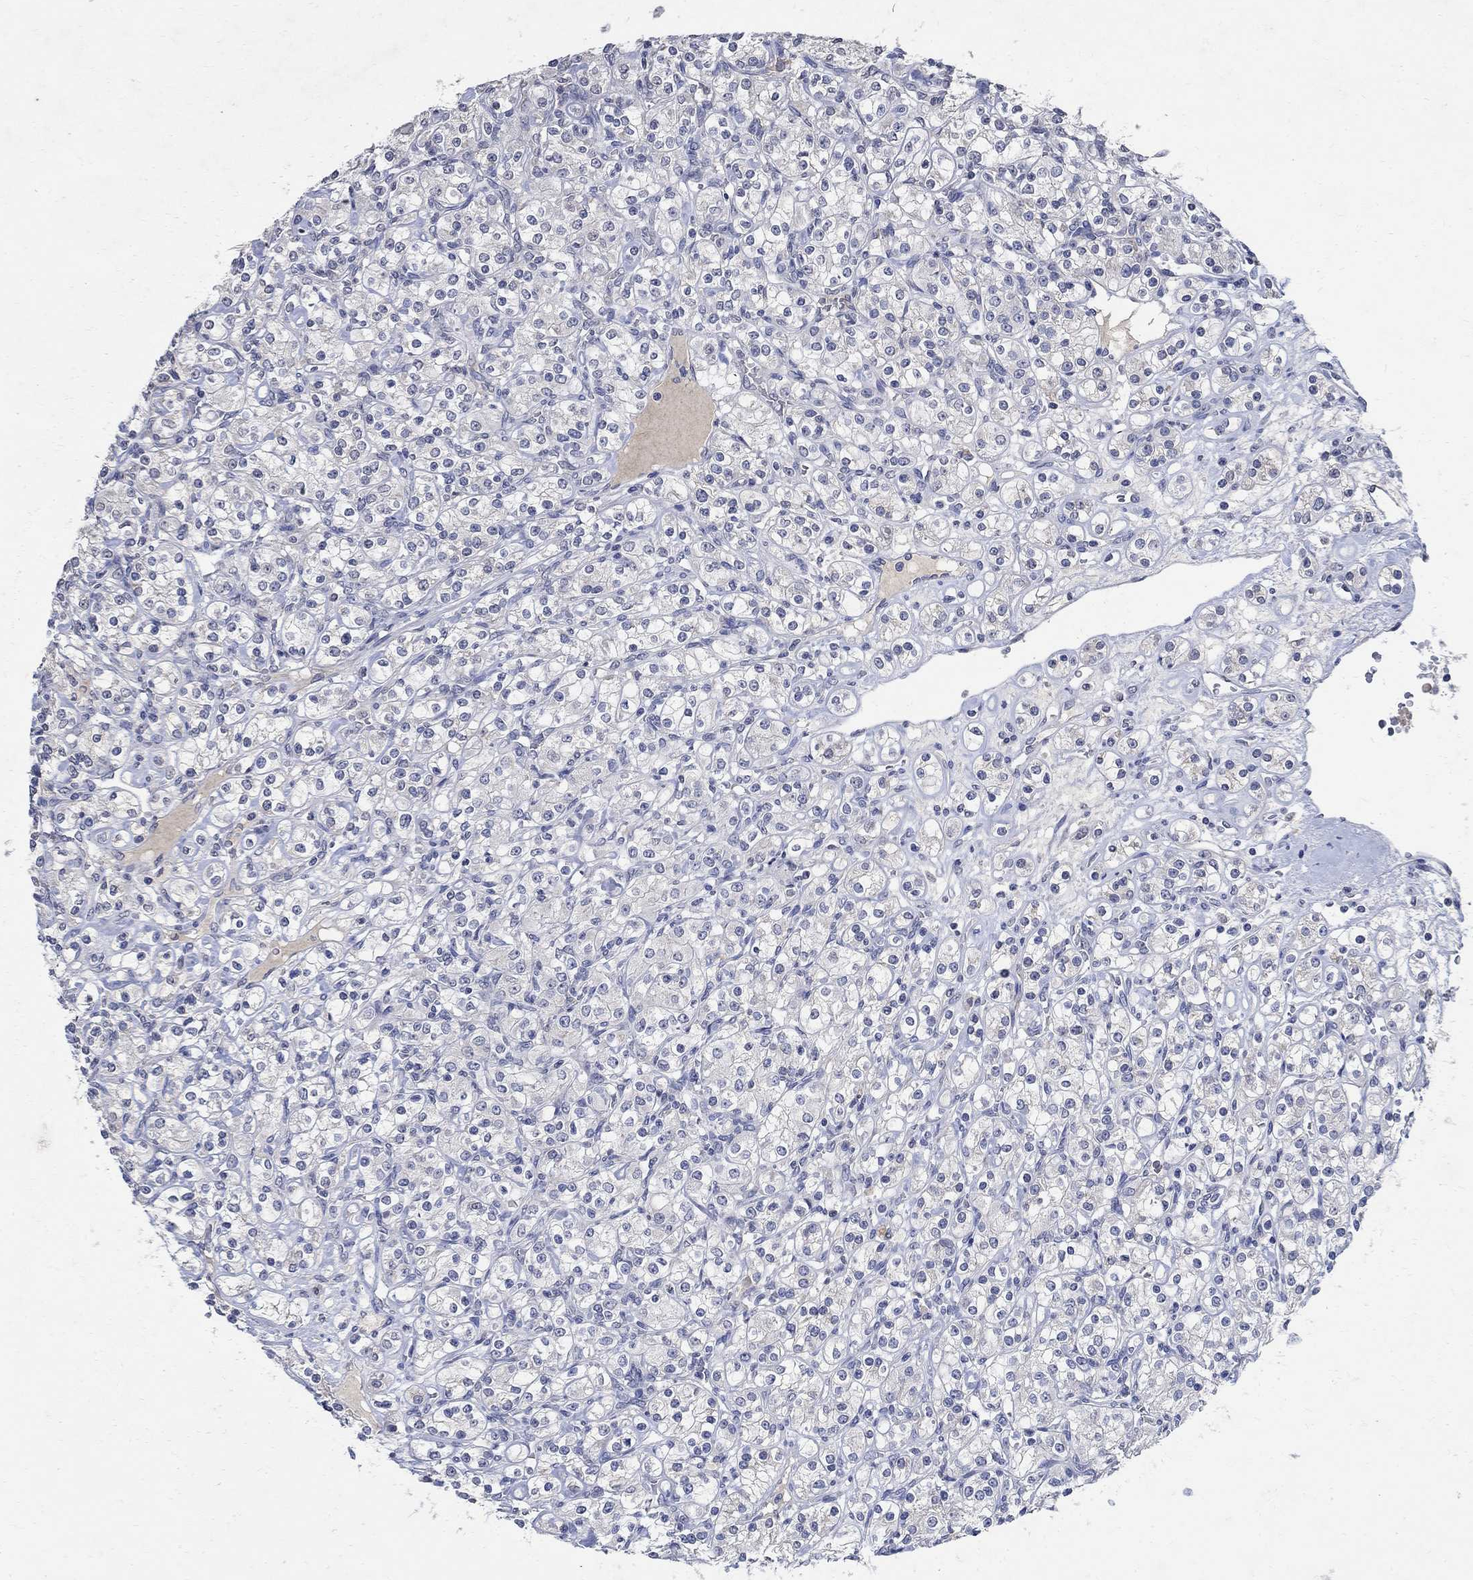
{"staining": {"intensity": "negative", "quantity": "none", "location": "none"}, "tissue": "renal cancer", "cell_type": "Tumor cells", "image_type": "cancer", "snomed": [{"axis": "morphology", "description": "Adenocarcinoma, NOS"}, {"axis": "topography", "description": "Kidney"}], "caption": "Tumor cells are negative for brown protein staining in adenocarcinoma (renal).", "gene": "TMEM169", "patient": {"sex": "male", "age": 77}}